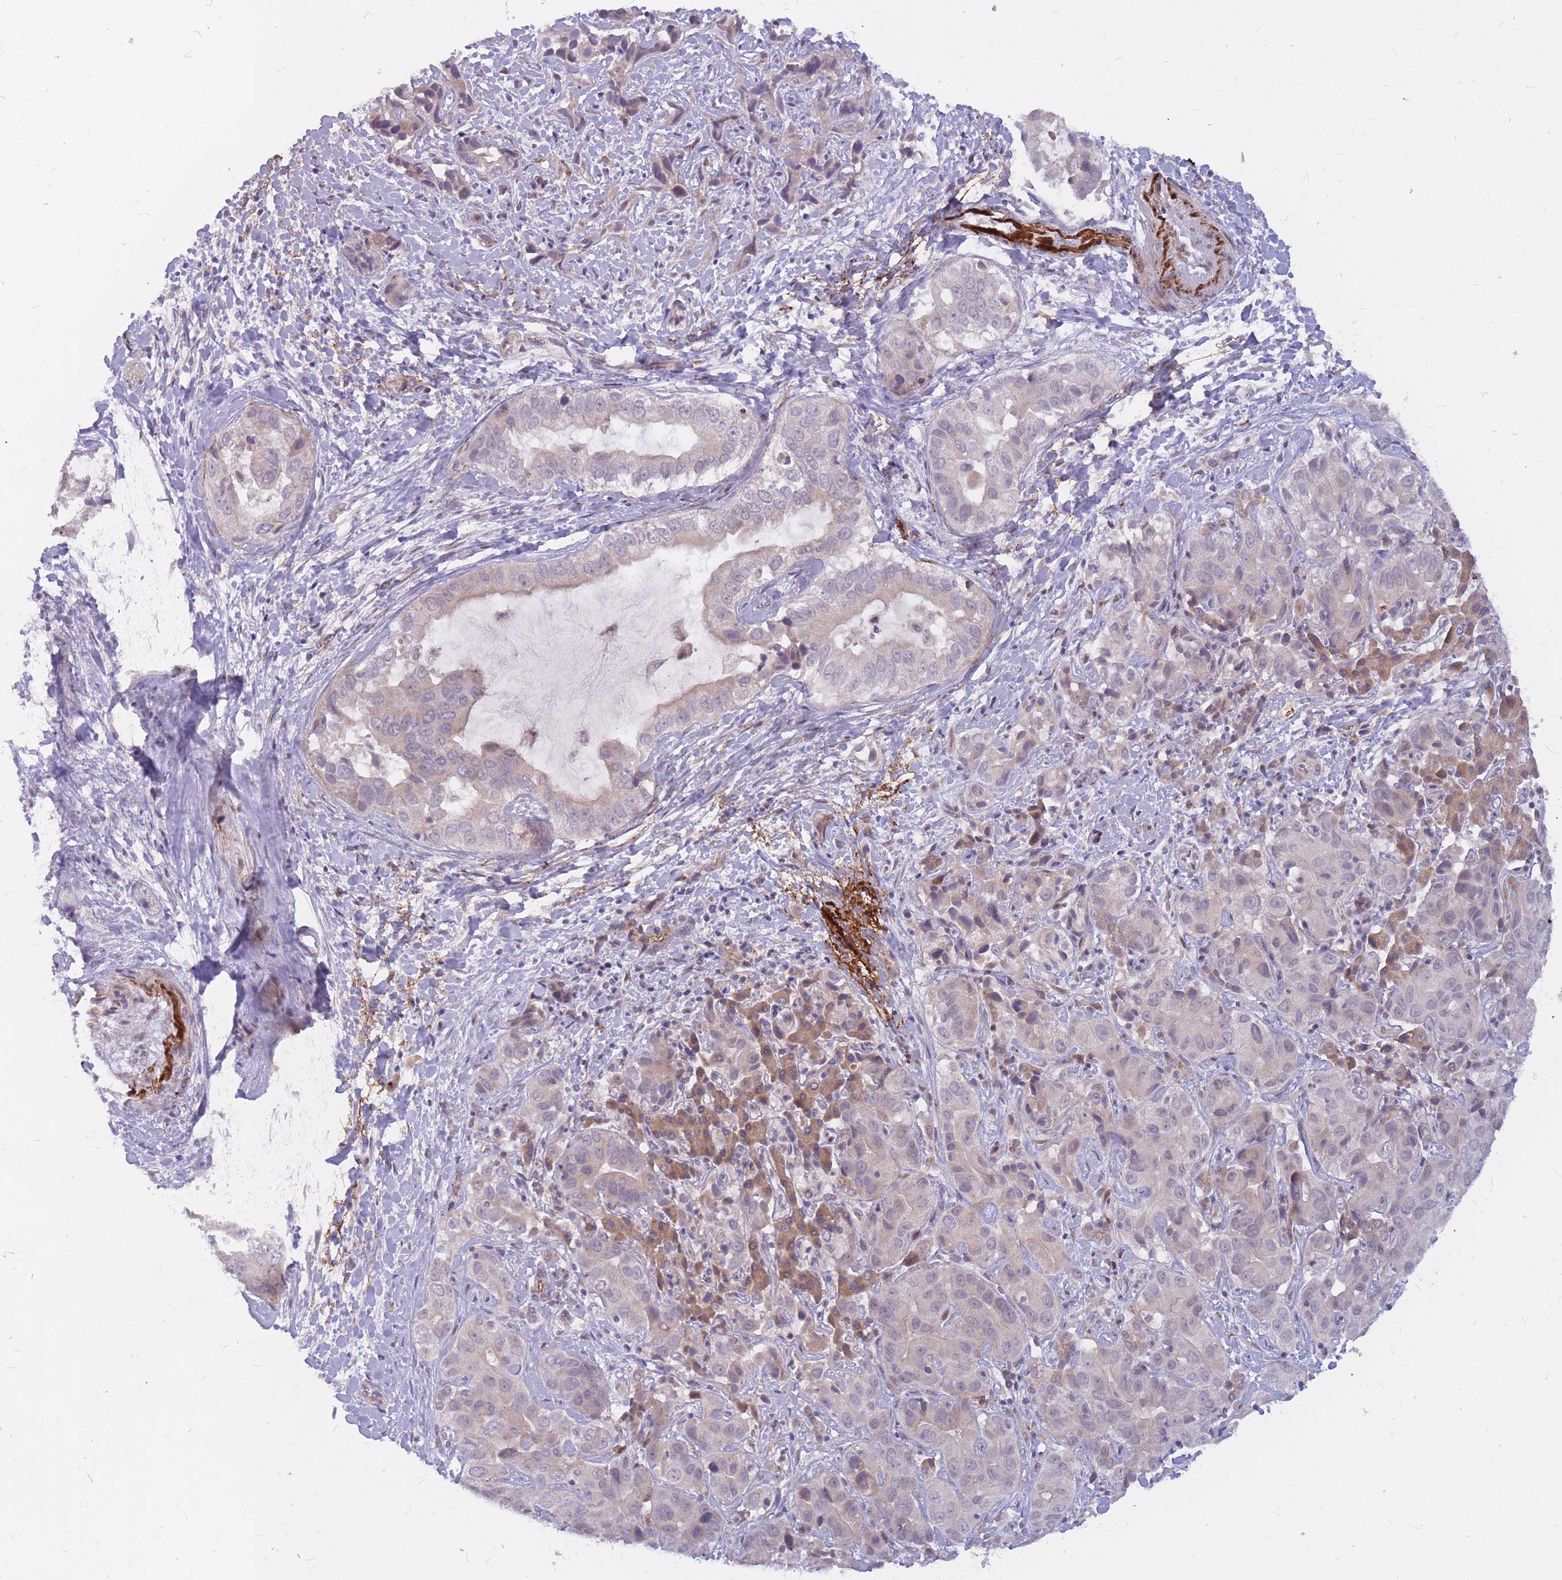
{"staining": {"intensity": "negative", "quantity": "none", "location": "none"}, "tissue": "liver cancer", "cell_type": "Tumor cells", "image_type": "cancer", "snomed": [{"axis": "morphology", "description": "Cholangiocarcinoma"}, {"axis": "topography", "description": "Liver"}], "caption": "The micrograph reveals no staining of tumor cells in liver cancer (cholangiocarcinoma).", "gene": "ADD2", "patient": {"sex": "female", "age": 52}}